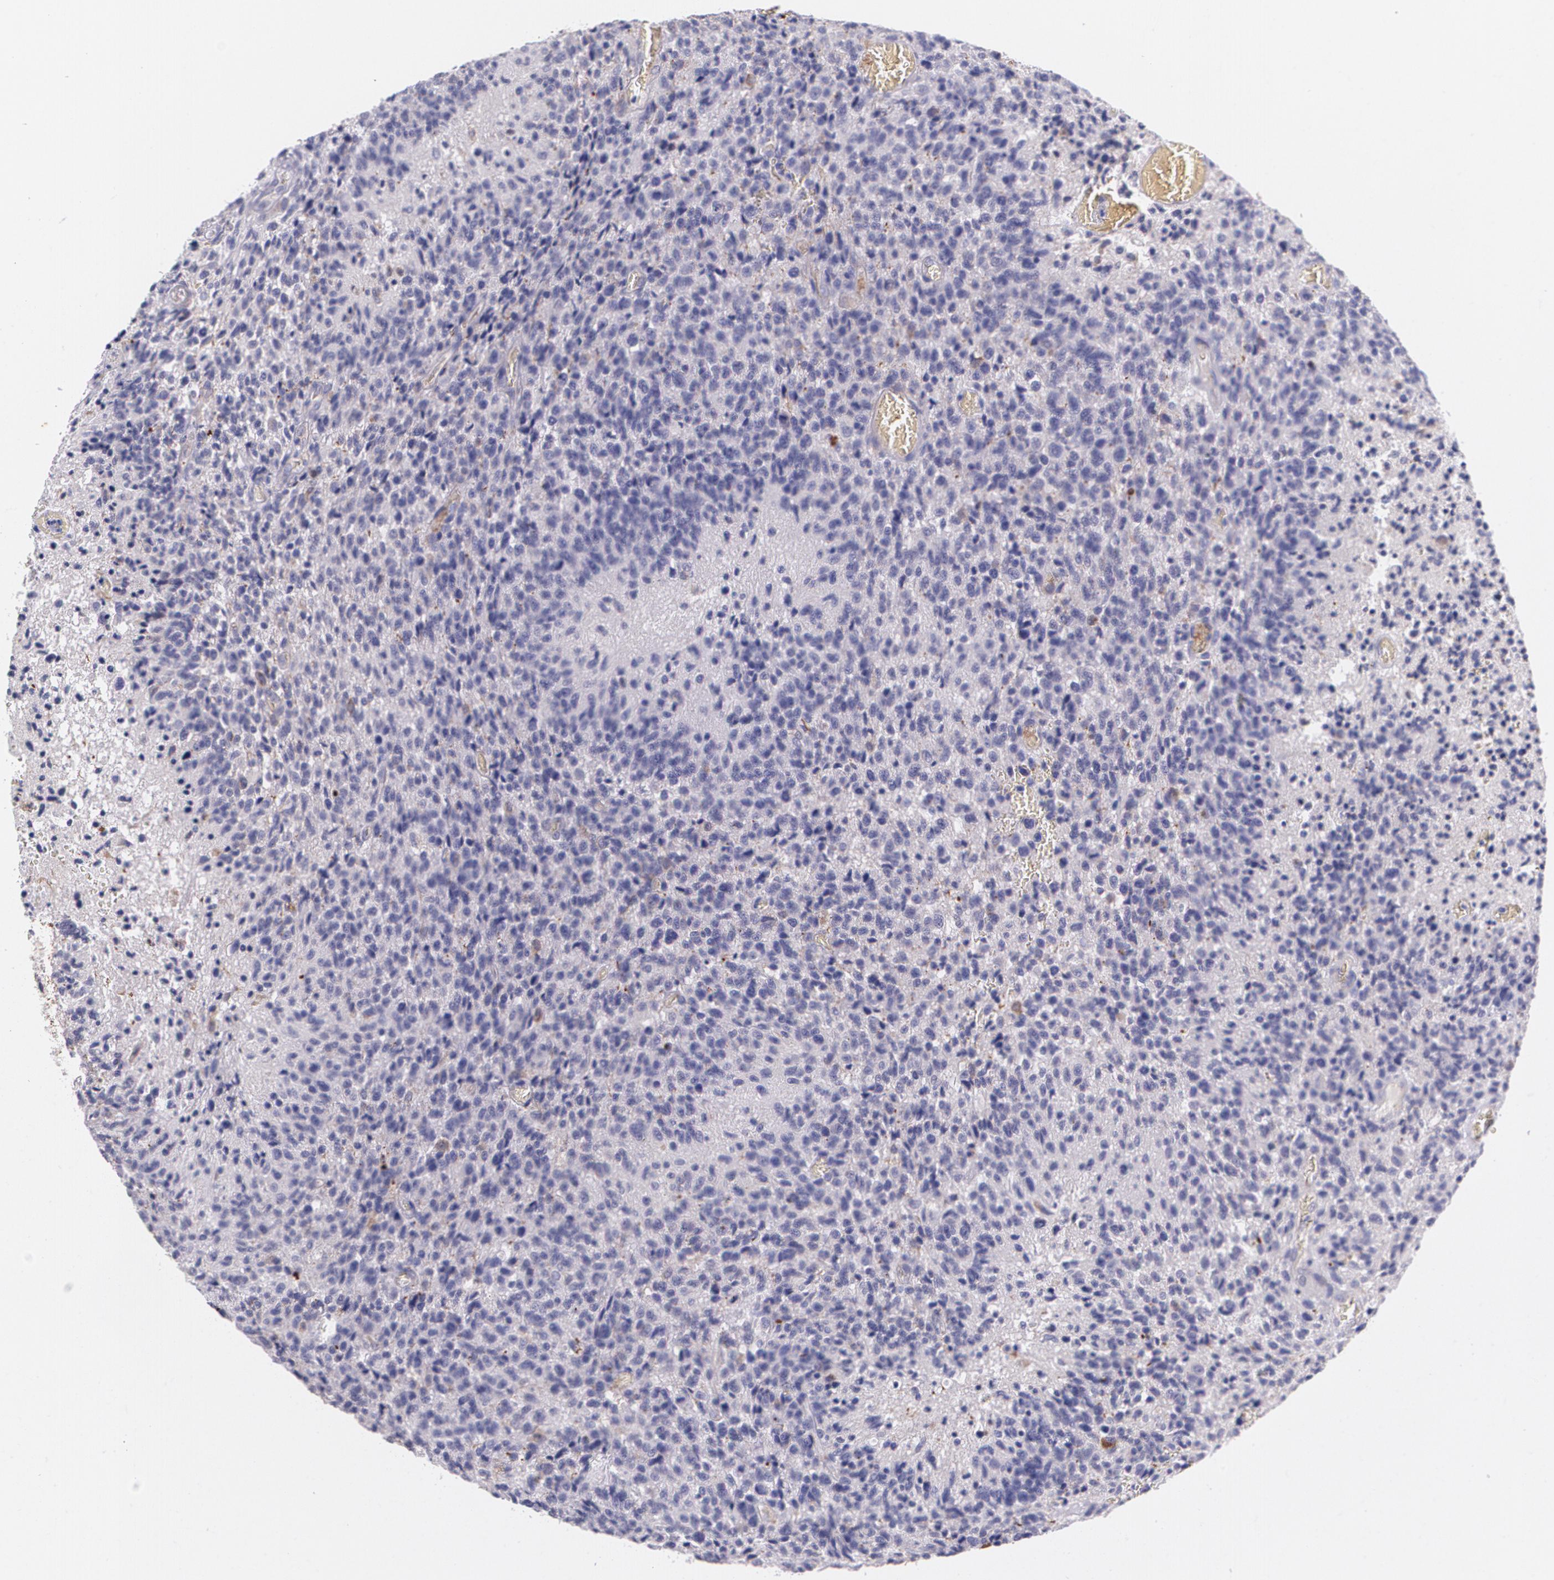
{"staining": {"intensity": "strong", "quantity": "<25%", "location": "cytoplasmic/membranous"}, "tissue": "glioma", "cell_type": "Tumor cells", "image_type": "cancer", "snomed": [{"axis": "morphology", "description": "Glioma, malignant, High grade"}, {"axis": "topography", "description": "Brain"}], "caption": "Immunohistochemical staining of glioma displays strong cytoplasmic/membranous protein staining in approximately <25% of tumor cells.", "gene": "RTN1", "patient": {"sex": "male", "age": 36}}